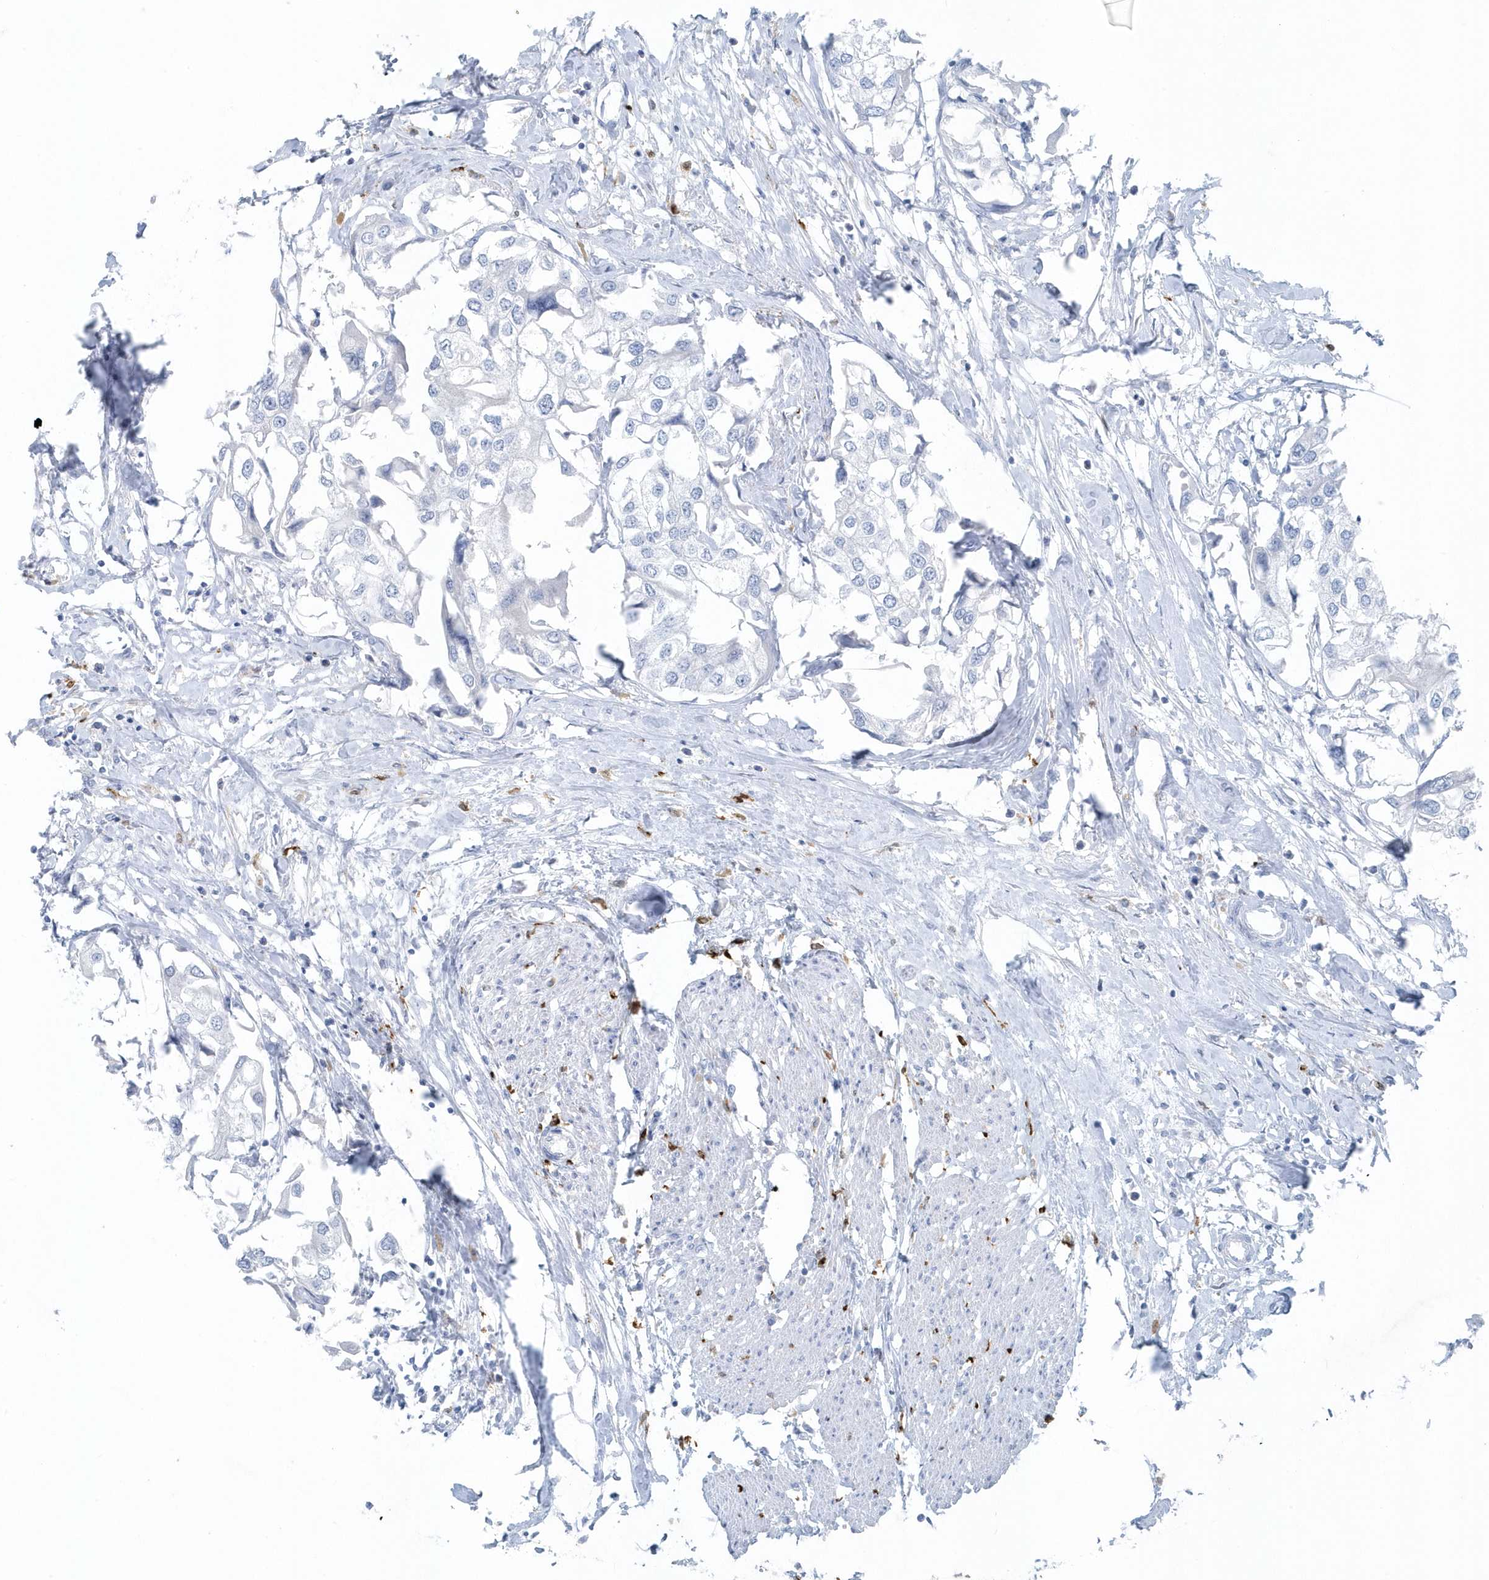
{"staining": {"intensity": "negative", "quantity": "none", "location": "none"}, "tissue": "urothelial cancer", "cell_type": "Tumor cells", "image_type": "cancer", "snomed": [{"axis": "morphology", "description": "Urothelial carcinoma, High grade"}, {"axis": "topography", "description": "Urinary bladder"}], "caption": "This photomicrograph is of urothelial cancer stained with IHC to label a protein in brown with the nuclei are counter-stained blue. There is no positivity in tumor cells. (DAB (3,3'-diaminobenzidine) IHC, high magnification).", "gene": "FAM98A", "patient": {"sex": "male", "age": 64}}